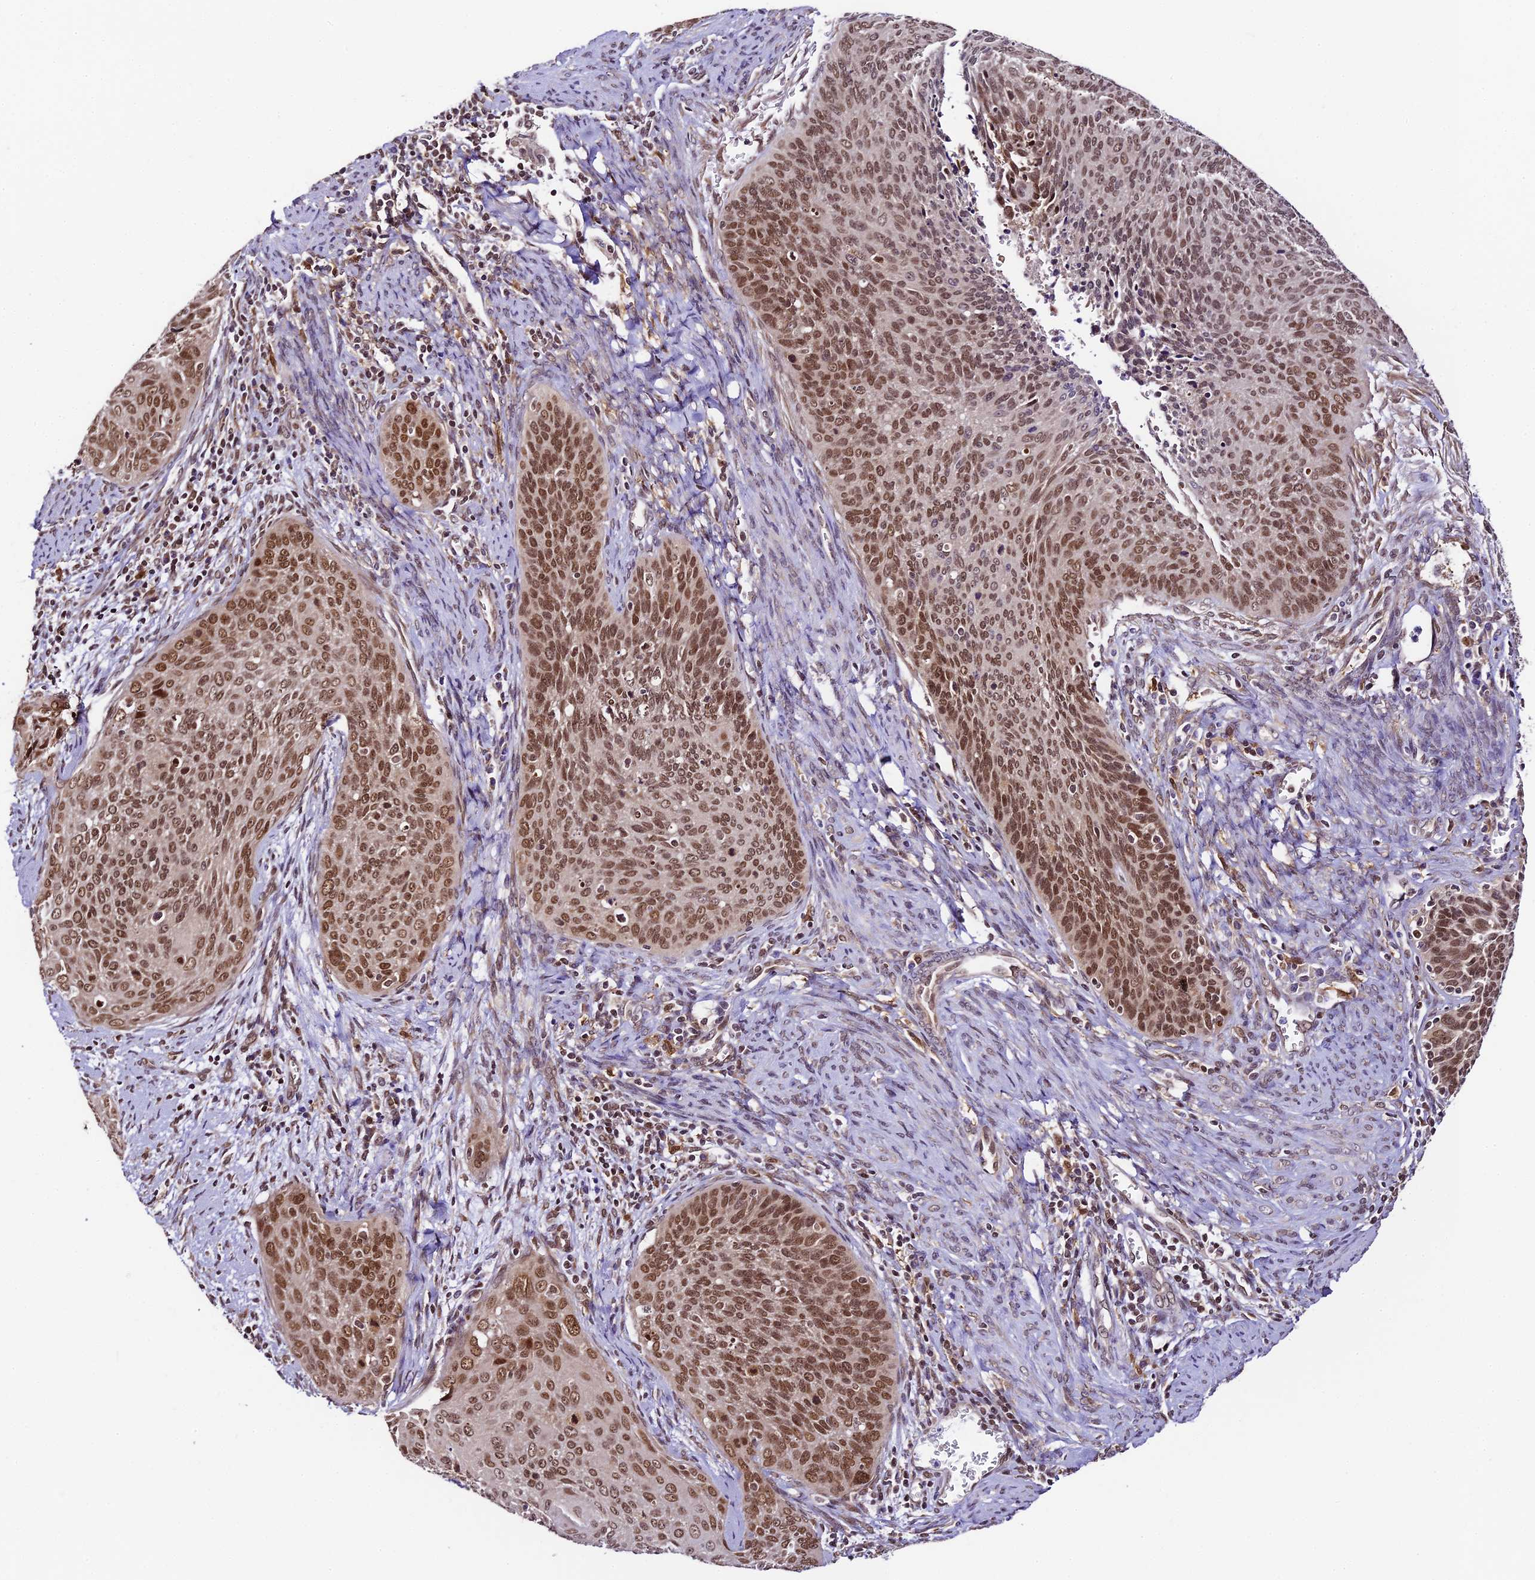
{"staining": {"intensity": "moderate", "quantity": ">75%", "location": "nuclear"}, "tissue": "cervical cancer", "cell_type": "Tumor cells", "image_type": "cancer", "snomed": [{"axis": "morphology", "description": "Squamous cell carcinoma, NOS"}, {"axis": "topography", "description": "Cervix"}], "caption": "Cervical cancer (squamous cell carcinoma) was stained to show a protein in brown. There is medium levels of moderate nuclear positivity in approximately >75% of tumor cells.", "gene": "TRIM22", "patient": {"sex": "female", "age": 55}}